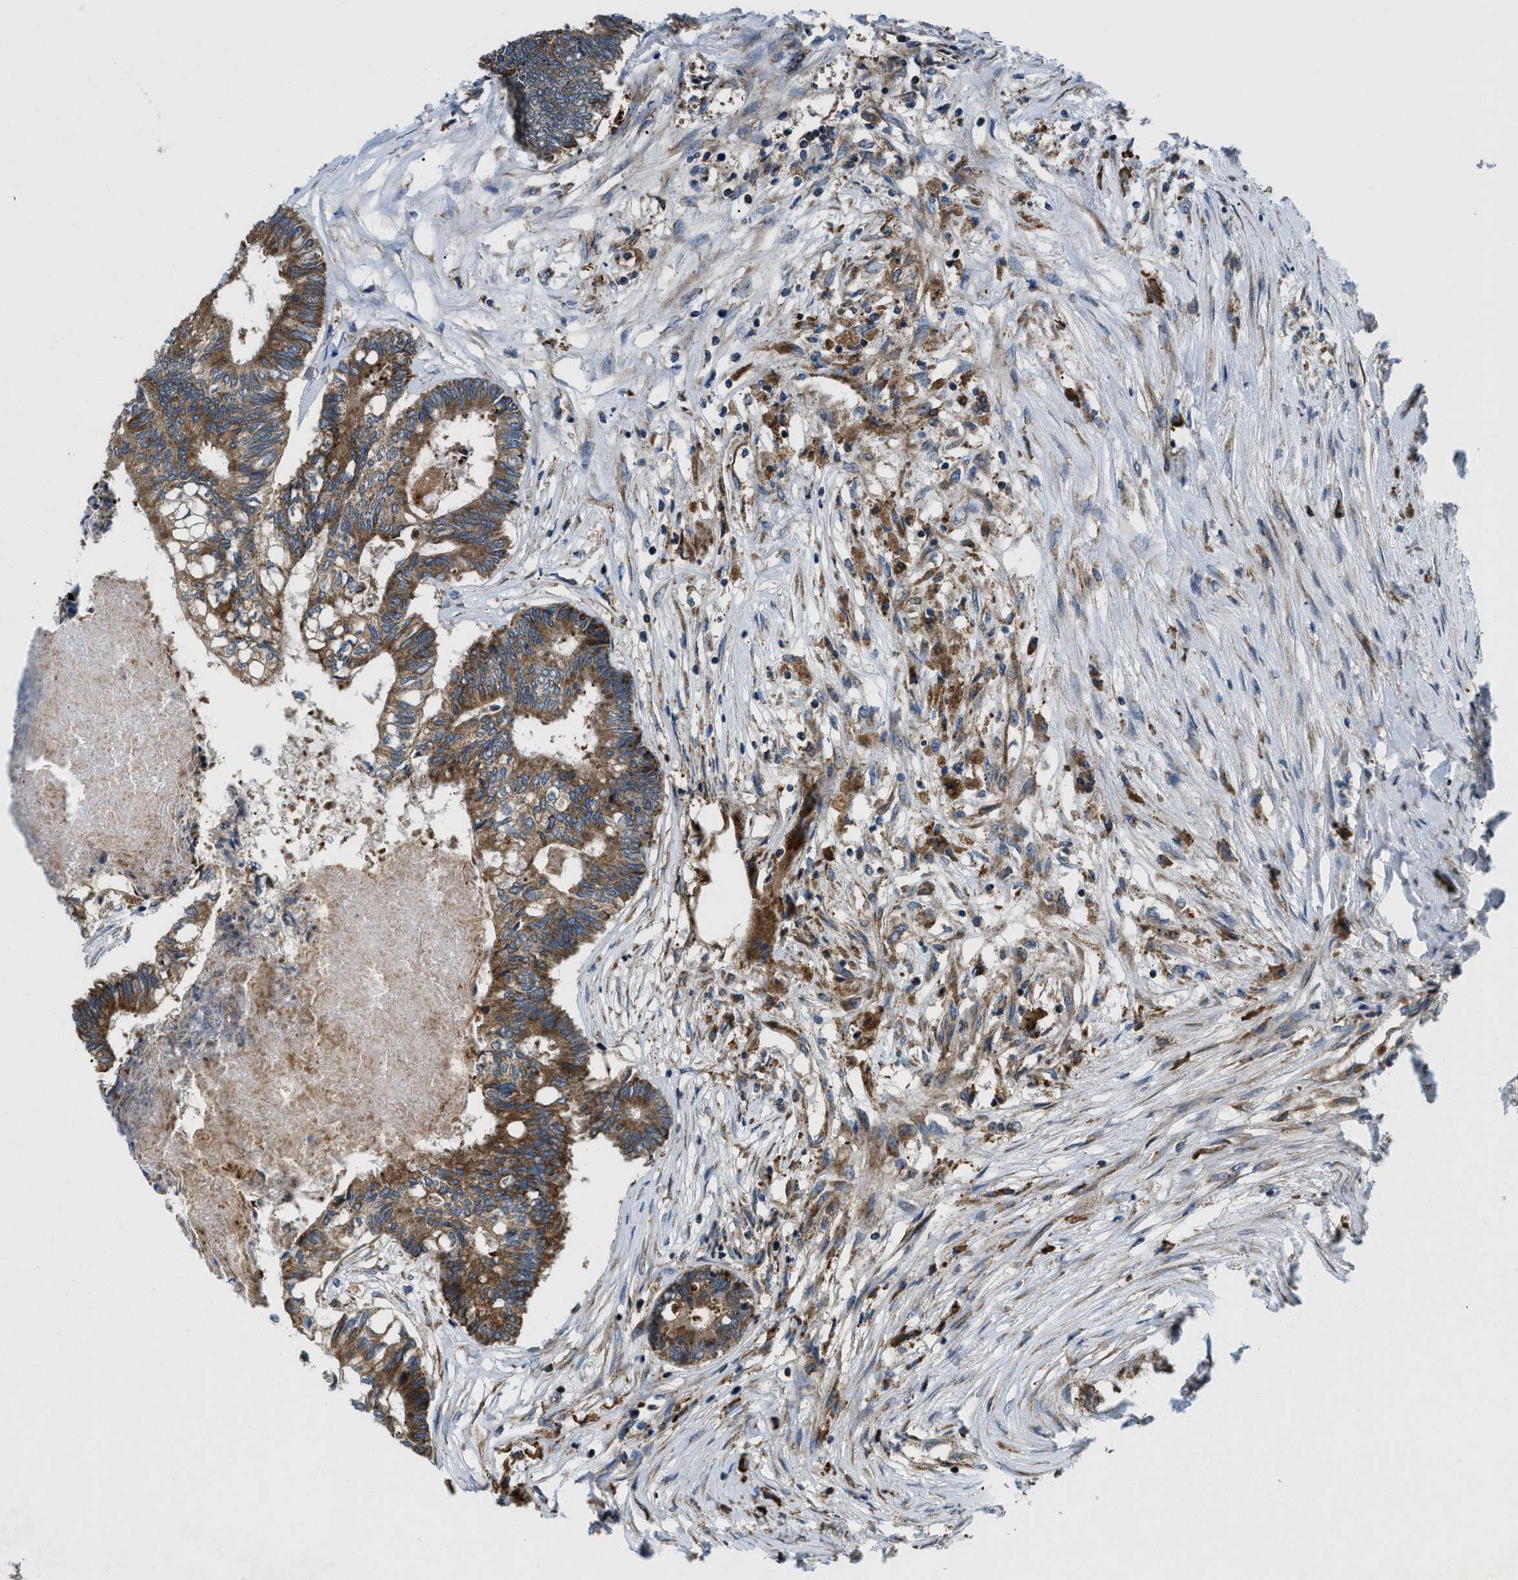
{"staining": {"intensity": "strong", "quantity": ">75%", "location": "cytoplasmic/membranous"}, "tissue": "colorectal cancer", "cell_type": "Tumor cells", "image_type": "cancer", "snomed": [{"axis": "morphology", "description": "Adenocarcinoma, NOS"}, {"axis": "topography", "description": "Rectum"}], "caption": "Colorectal cancer (adenocarcinoma) stained for a protein (brown) demonstrates strong cytoplasmic/membranous positive expression in about >75% of tumor cells.", "gene": "CSPG4", "patient": {"sex": "male", "age": 63}}